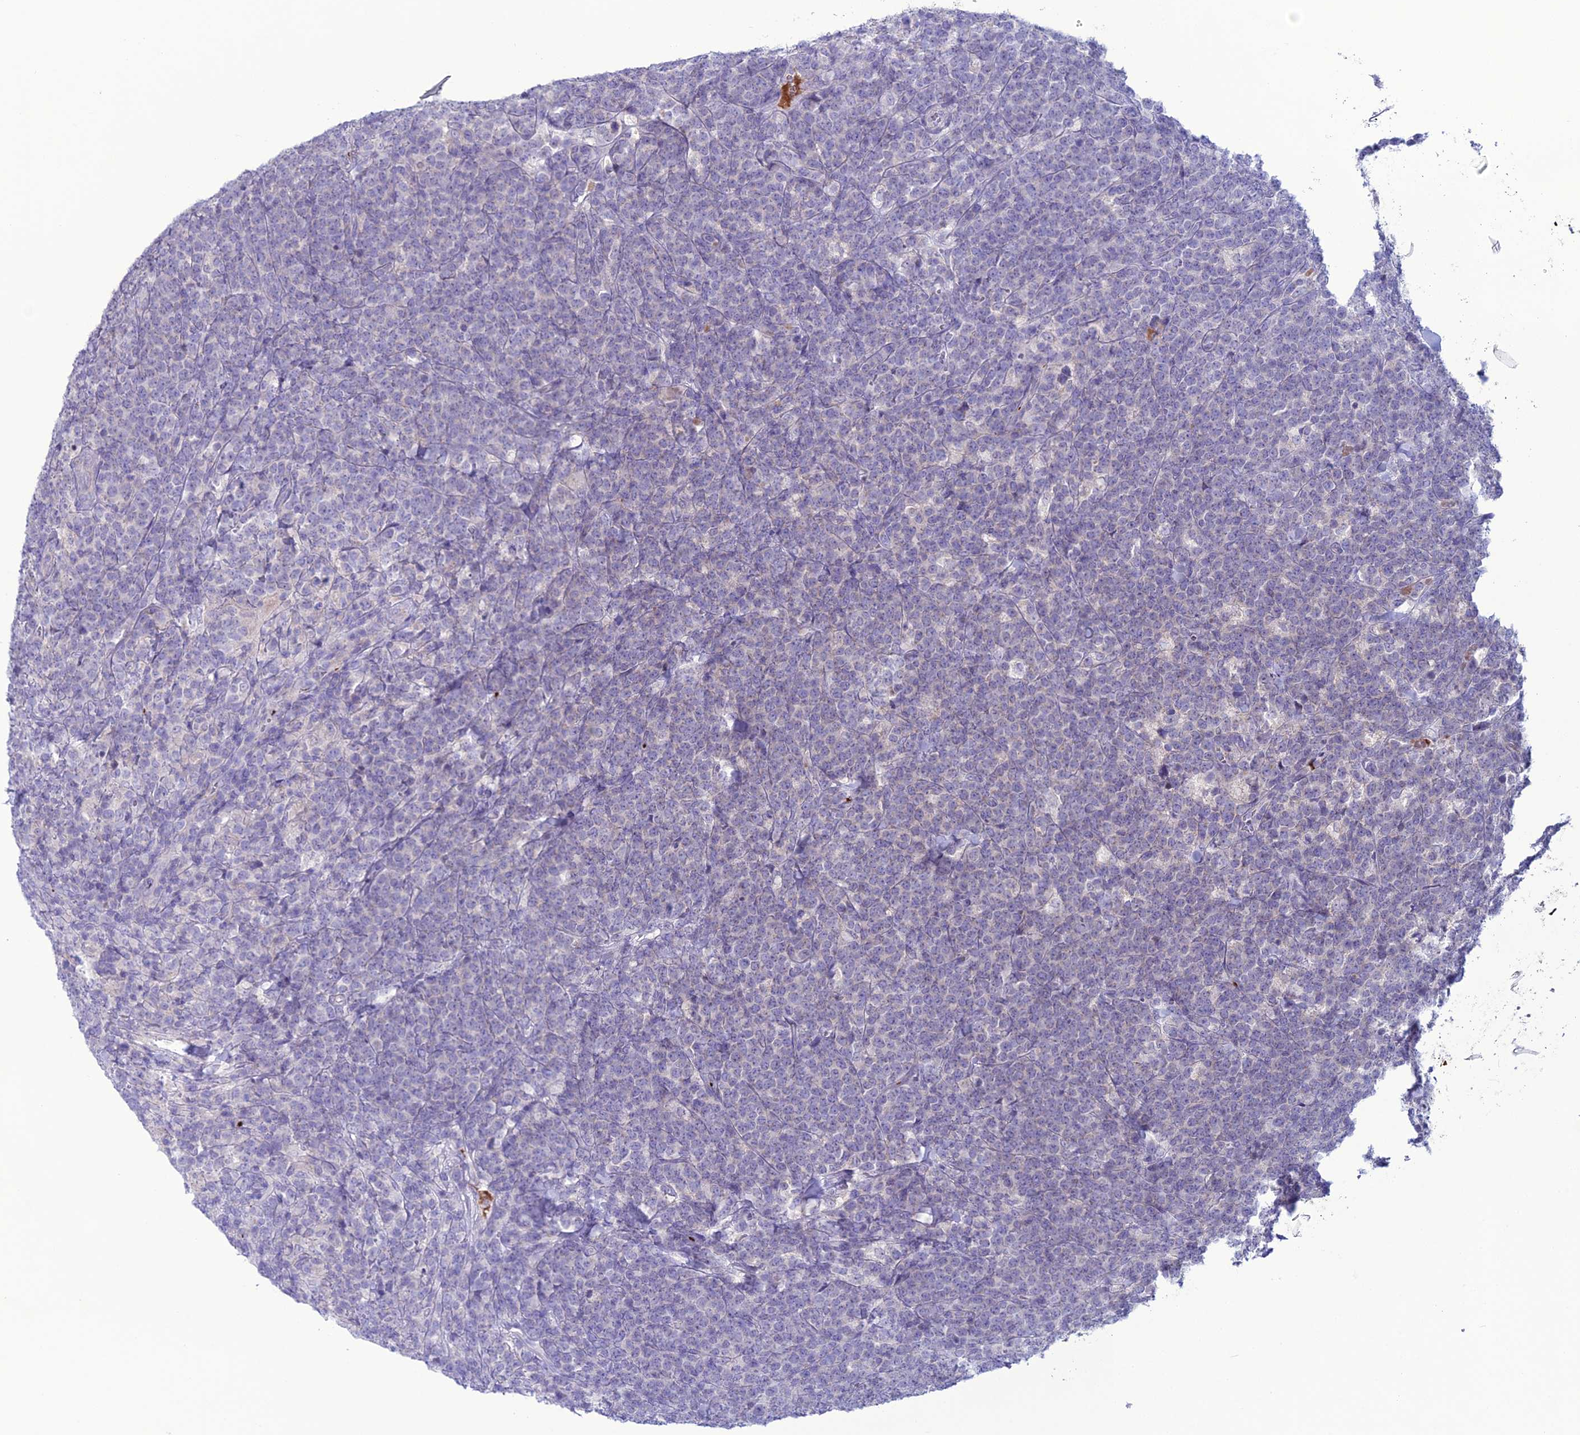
{"staining": {"intensity": "negative", "quantity": "none", "location": "none"}, "tissue": "lymphoma", "cell_type": "Tumor cells", "image_type": "cancer", "snomed": [{"axis": "morphology", "description": "Malignant lymphoma, non-Hodgkin's type, High grade"}, {"axis": "topography", "description": "Small intestine"}], "caption": "This is a photomicrograph of immunohistochemistry (IHC) staining of high-grade malignant lymphoma, non-Hodgkin's type, which shows no positivity in tumor cells. (Immunohistochemistry, brightfield microscopy, high magnification).", "gene": "C21orf140", "patient": {"sex": "male", "age": 8}}